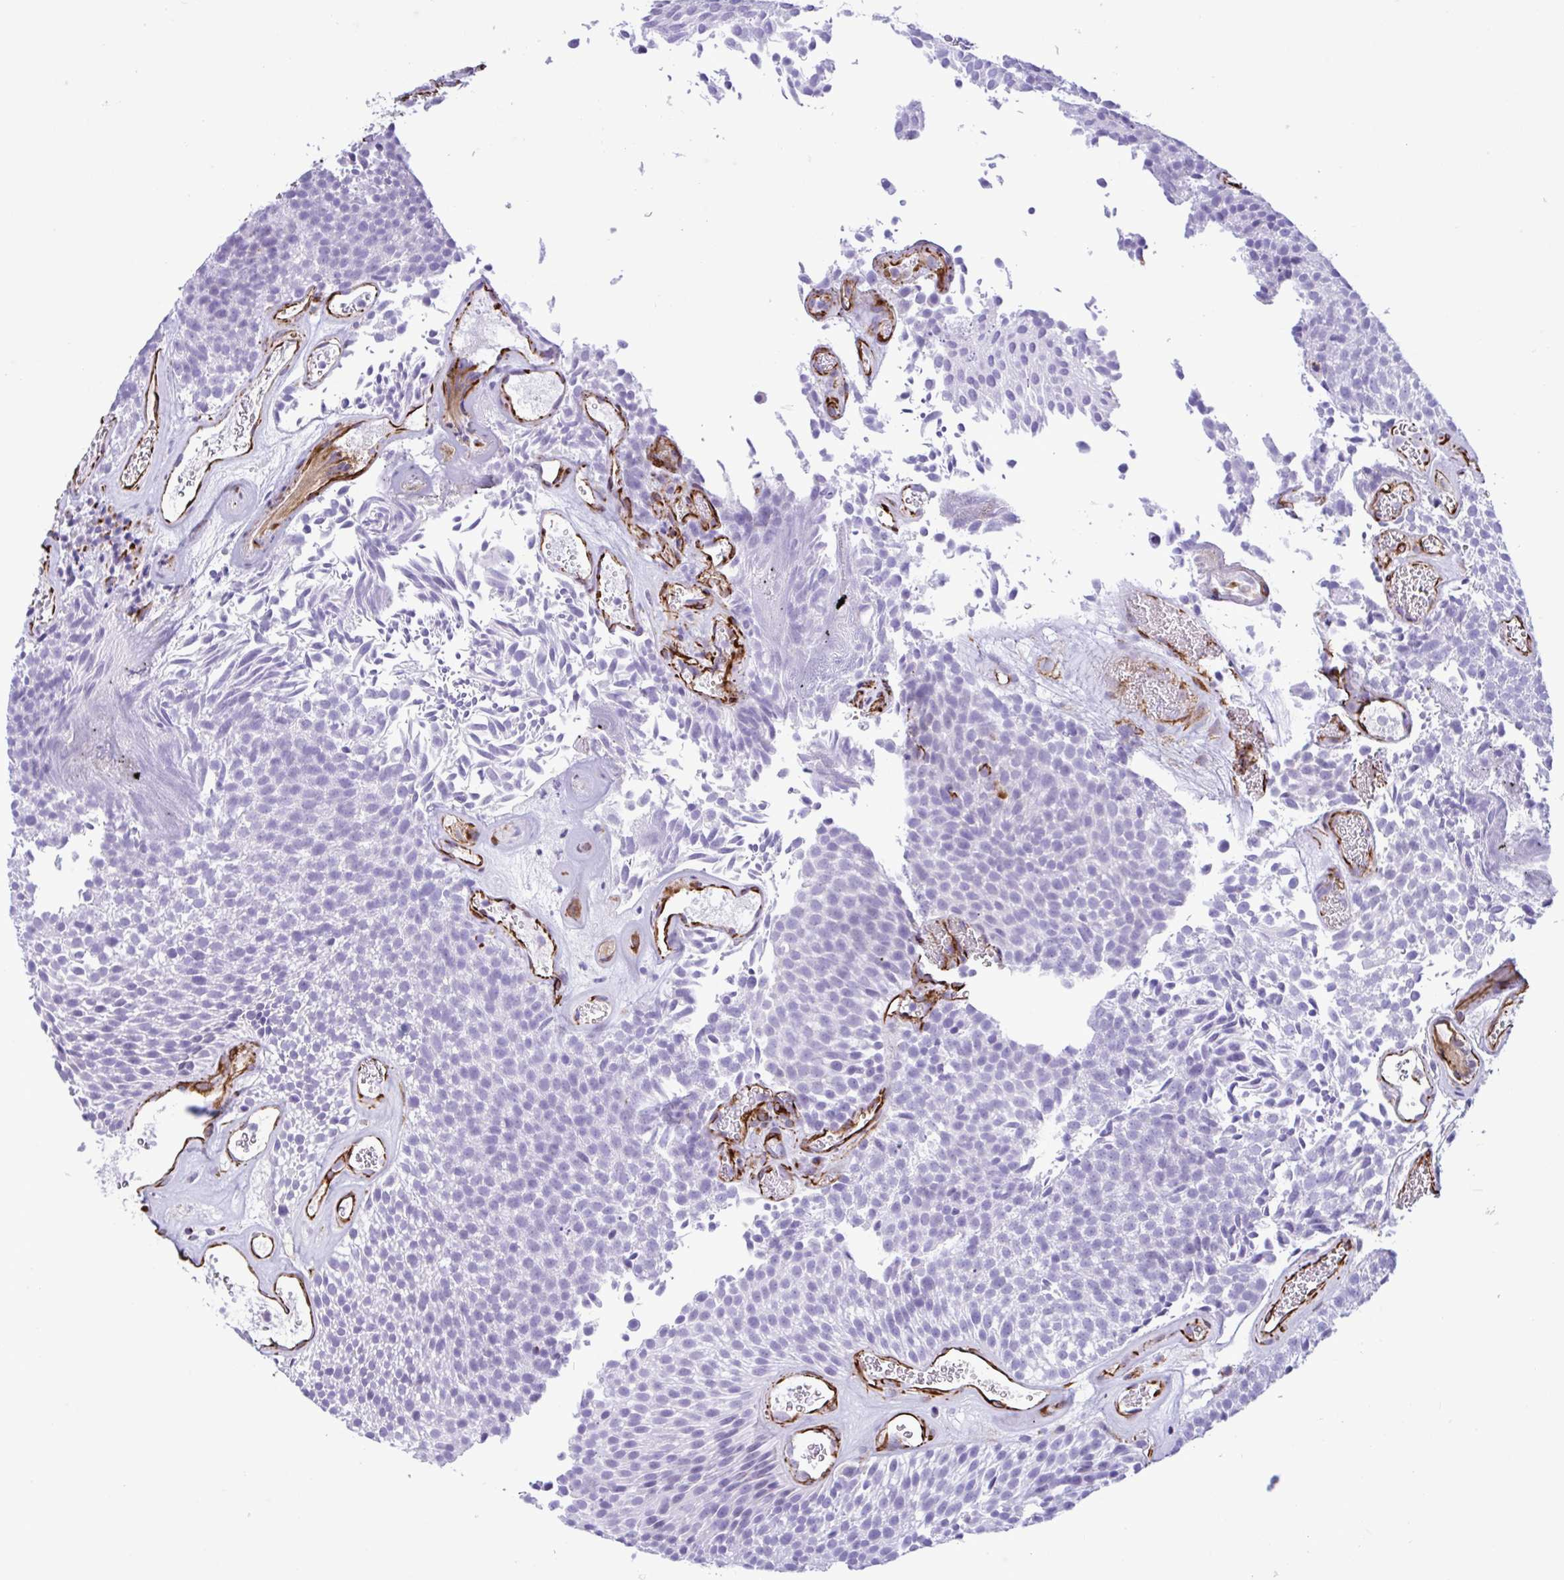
{"staining": {"intensity": "negative", "quantity": "none", "location": "none"}, "tissue": "urothelial cancer", "cell_type": "Tumor cells", "image_type": "cancer", "snomed": [{"axis": "morphology", "description": "Urothelial carcinoma, Low grade"}, {"axis": "topography", "description": "Urinary bladder"}], "caption": "Immunohistochemical staining of low-grade urothelial carcinoma demonstrates no significant staining in tumor cells.", "gene": "SMAD5", "patient": {"sex": "female", "age": 79}}